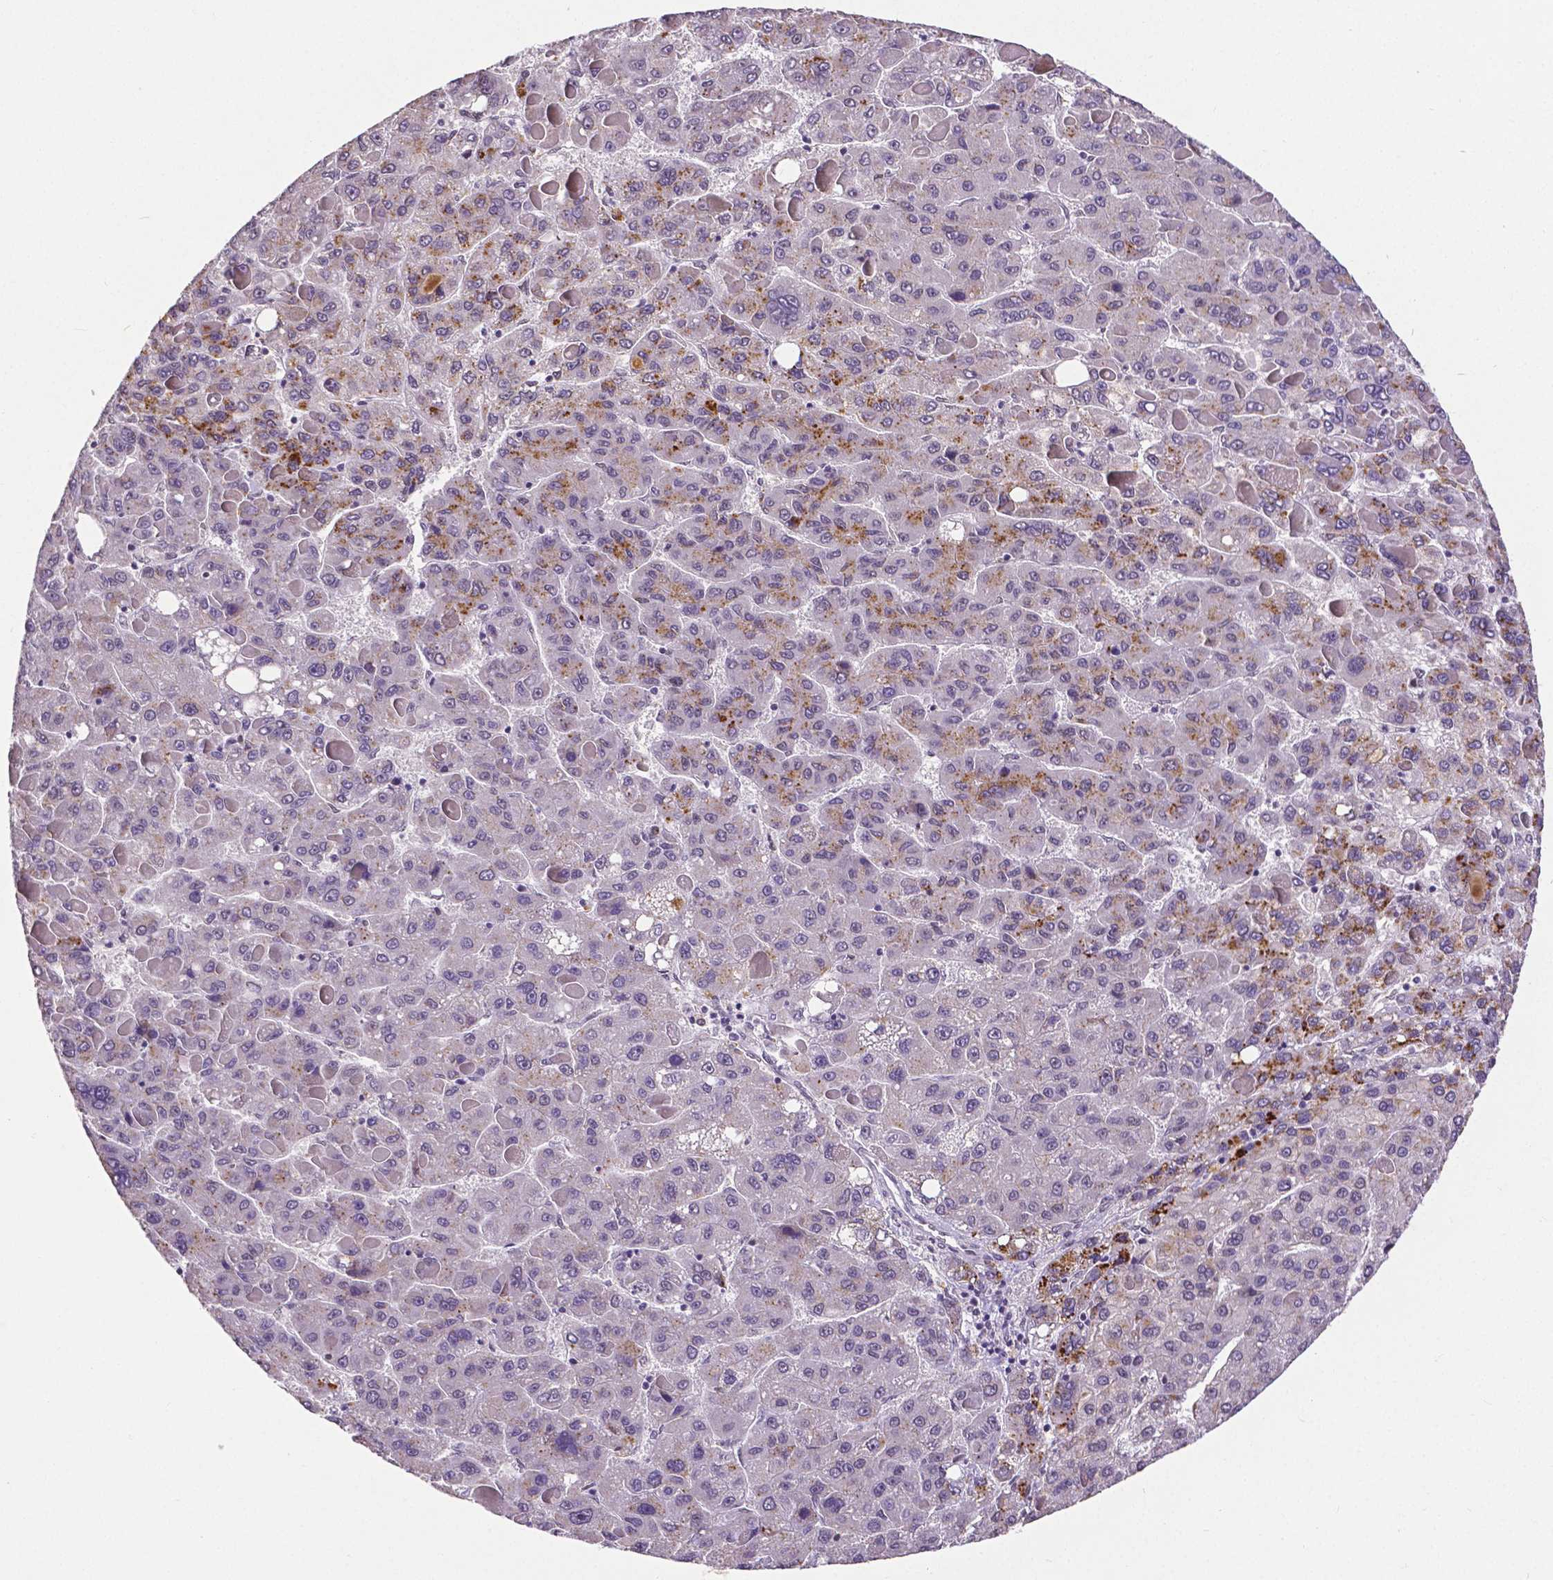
{"staining": {"intensity": "negative", "quantity": "none", "location": "none"}, "tissue": "liver cancer", "cell_type": "Tumor cells", "image_type": "cancer", "snomed": [{"axis": "morphology", "description": "Carcinoma, Hepatocellular, NOS"}, {"axis": "topography", "description": "Liver"}], "caption": "A micrograph of liver cancer (hepatocellular carcinoma) stained for a protein demonstrates no brown staining in tumor cells.", "gene": "ATRX", "patient": {"sex": "female", "age": 82}}